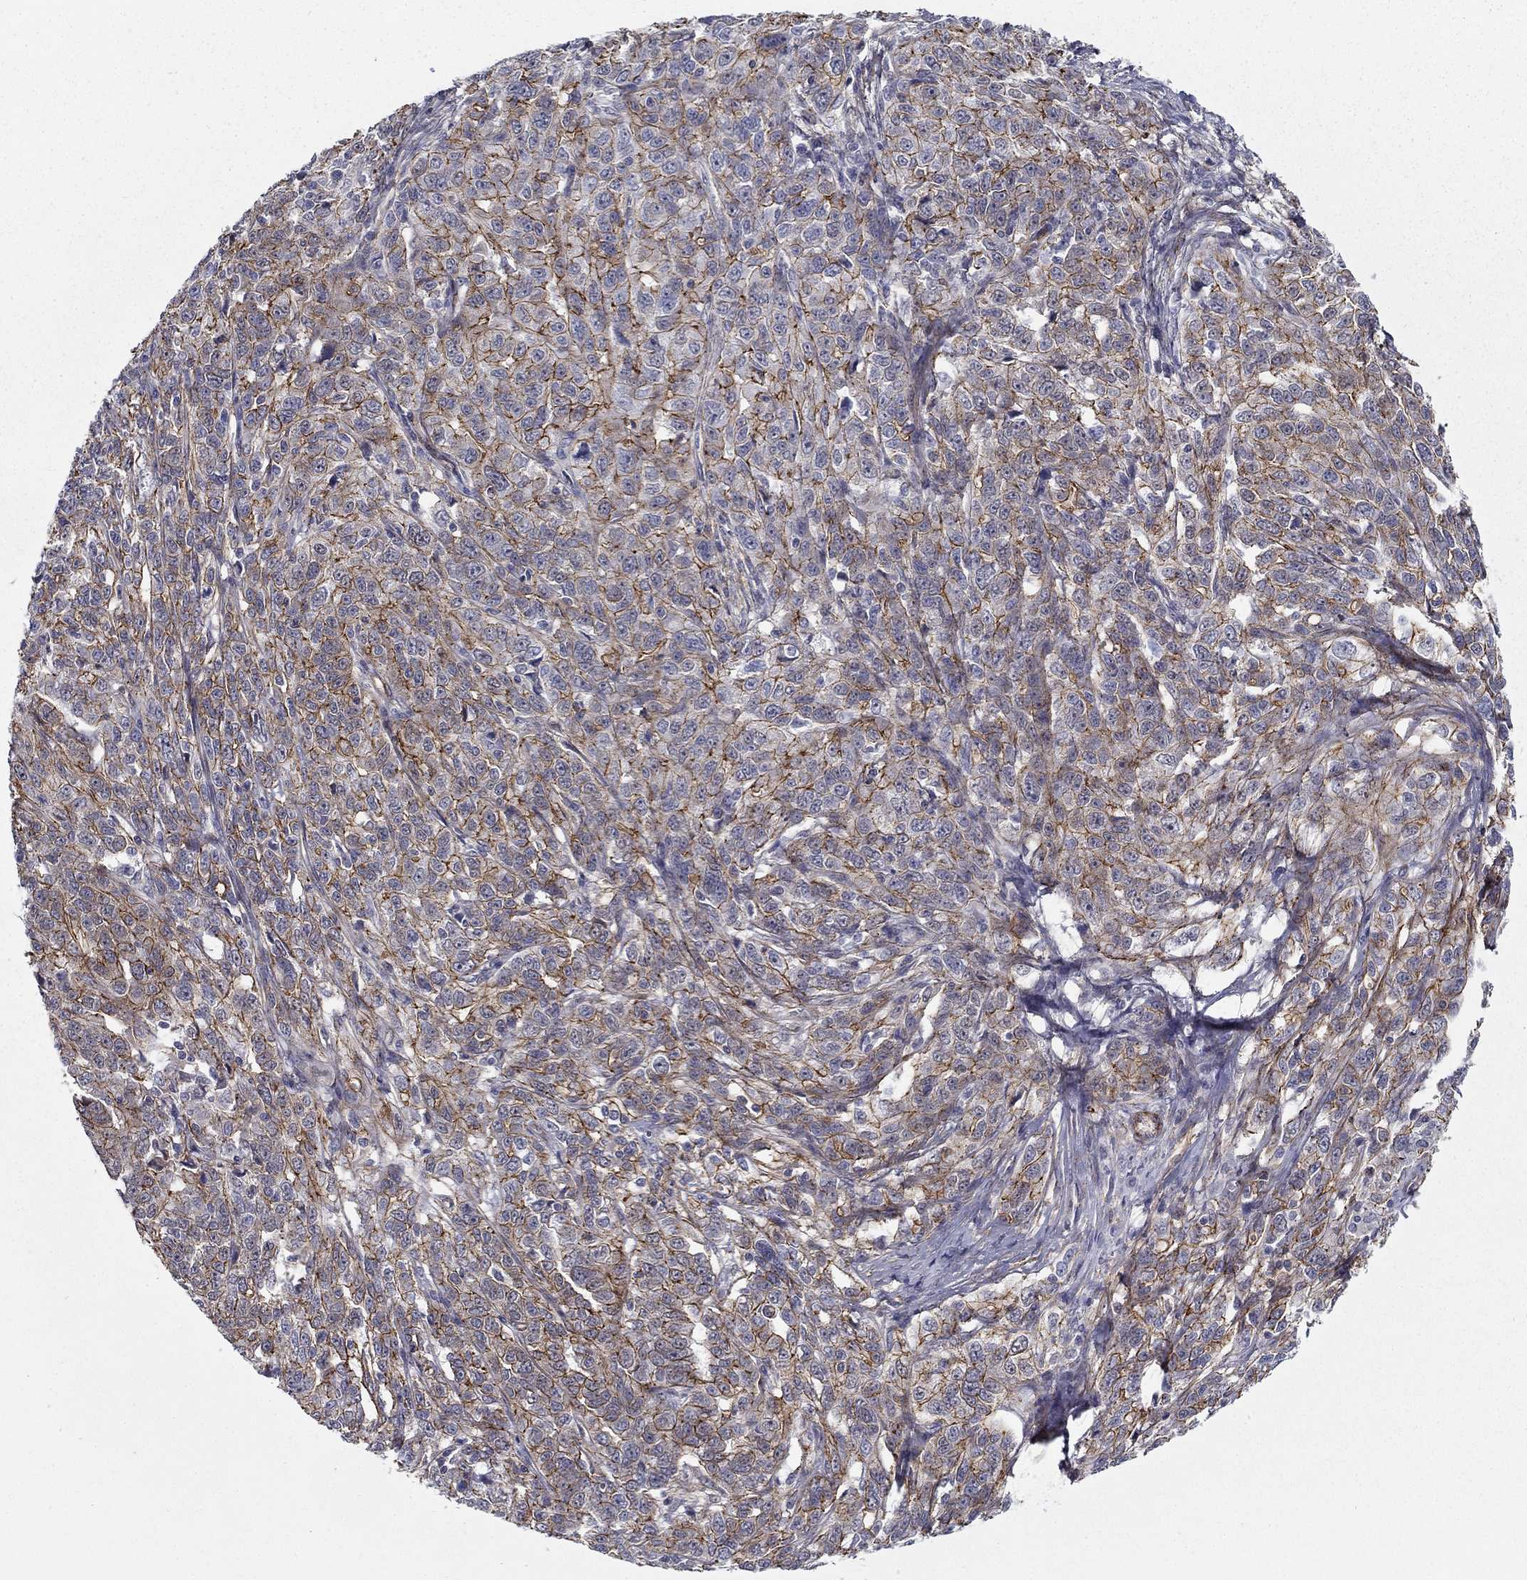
{"staining": {"intensity": "strong", "quantity": "25%-75%", "location": "cytoplasmic/membranous"}, "tissue": "ovarian cancer", "cell_type": "Tumor cells", "image_type": "cancer", "snomed": [{"axis": "morphology", "description": "Cystadenocarcinoma, serous, NOS"}, {"axis": "topography", "description": "Ovary"}], "caption": "Human serous cystadenocarcinoma (ovarian) stained for a protein (brown) shows strong cytoplasmic/membranous positive expression in about 25%-75% of tumor cells.", "gene": "KRBA1", "patient": {"sex": "female", "age": 71}}